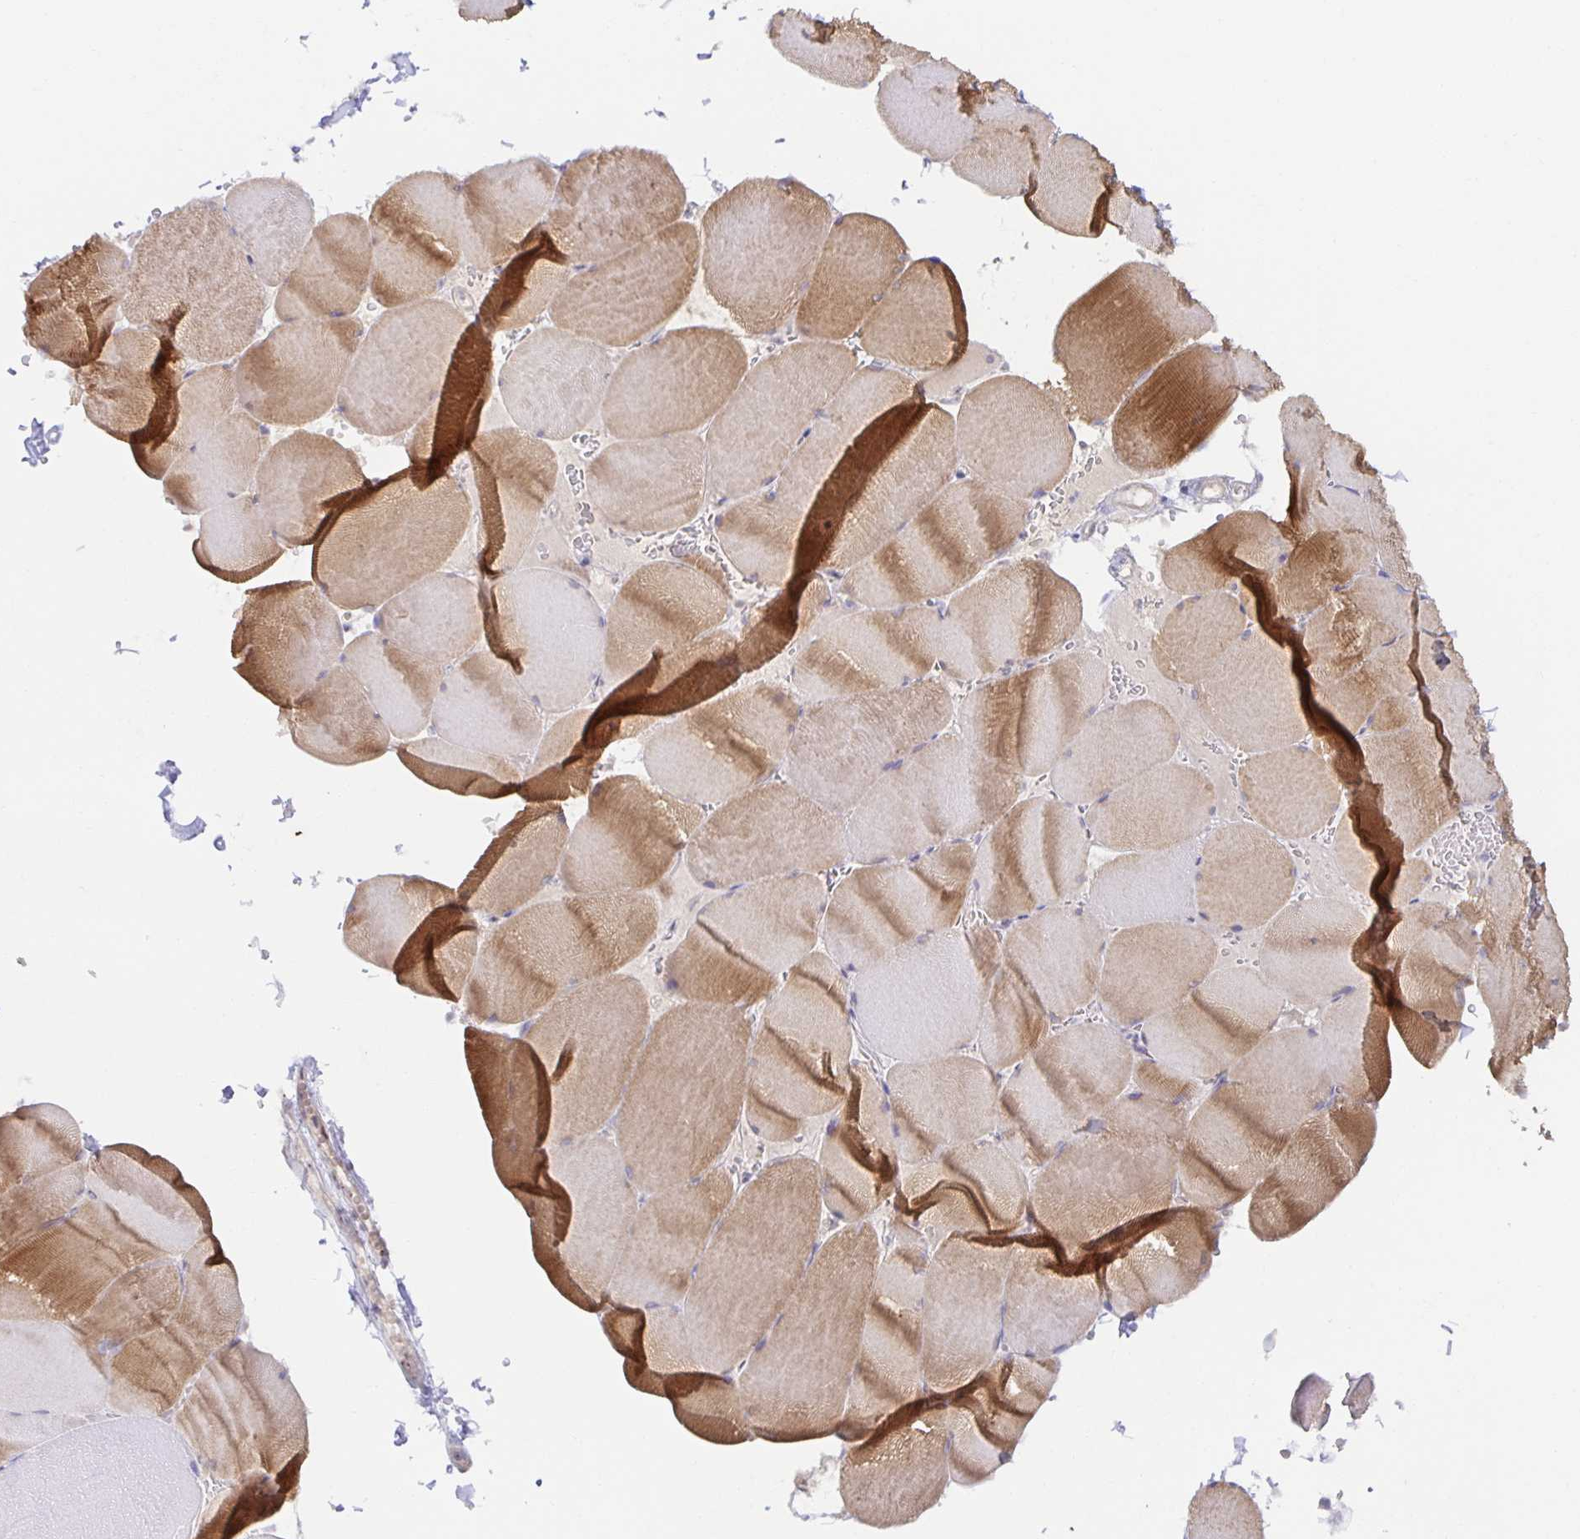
{"staining": {"intensity": "moderate", "quantity": "25%-75%", "location": "cytoplasmic/membranous"}, "tissue": "skeletal muscle", "cell_type": "Myocytes", "image_type": "normal", "snomed": [{"axis": "morphology", "description": "Normal tissue, NOS"}, {"axis": "topography", "description": "Skeletal muscle"}, {"axis": "topography", "description": "Head-Neck"}], "caption": "This micrograph demonstrates normal skeletal muscle stained with IHC to label a protein in brown. The cytoplasmic/membranous of myocytes show moderate positivity for the protein. Nuclei are counter-stained blue.", "gene": "BAD", "patient": {"sex": "male", "age": 66}}